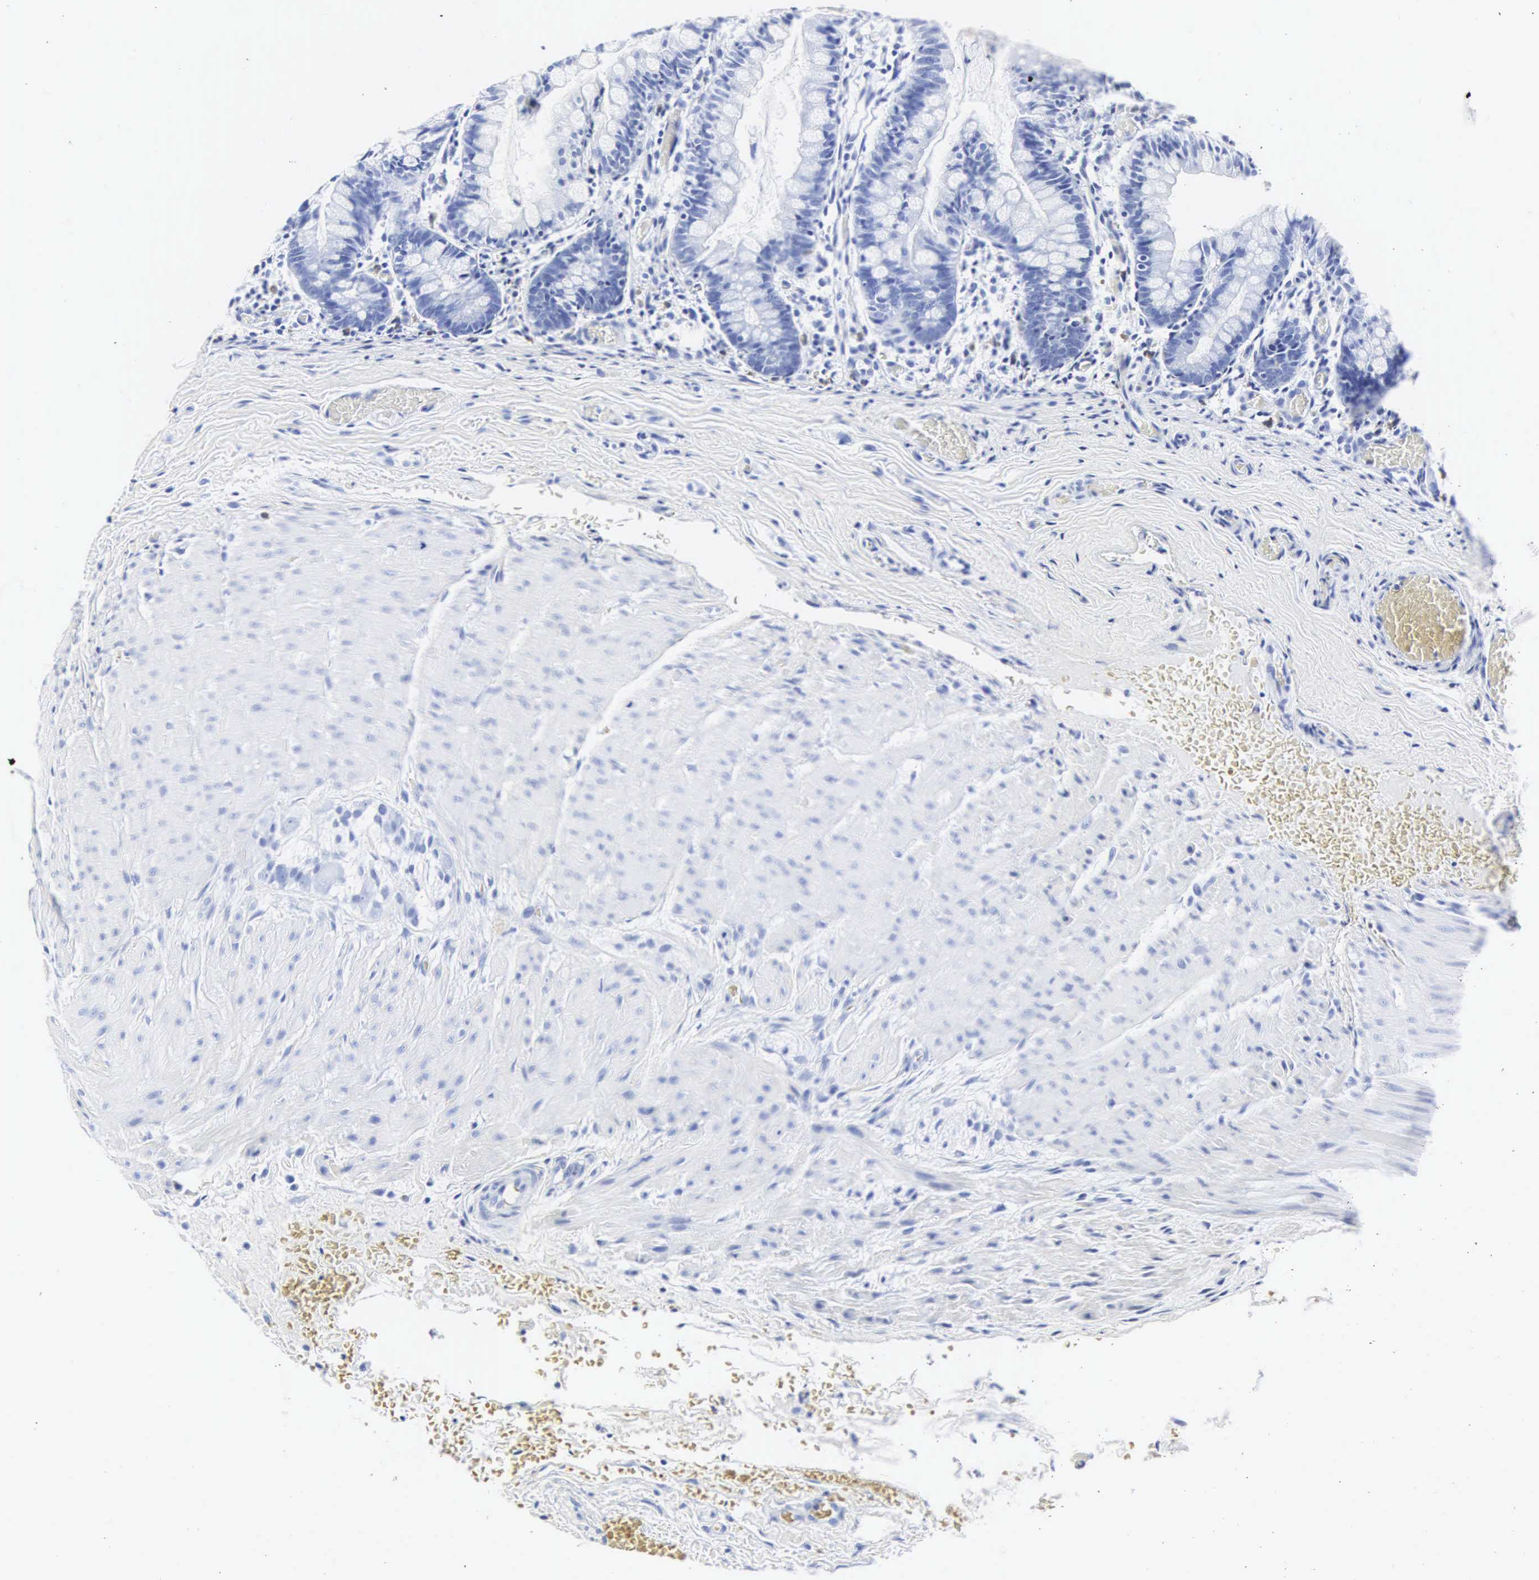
{"staining": {"intensity": "negative", "quantity": "none", "location": "none"}, "tissue": "small intestine", "cell_type": "Glandular cells", "image_type": "normal", "snomed": [{"axis": "morphology", "description": "Normal tissue, NOS"}, {"axis": "topography", "description": "Small intestine"}], "caption": "Small intestine stained for a protein using immunohistochemistry (IHC) exhibits no staining glandular cells.", "gene": "INS", "patient": {"sex": "male", "age": 1}}